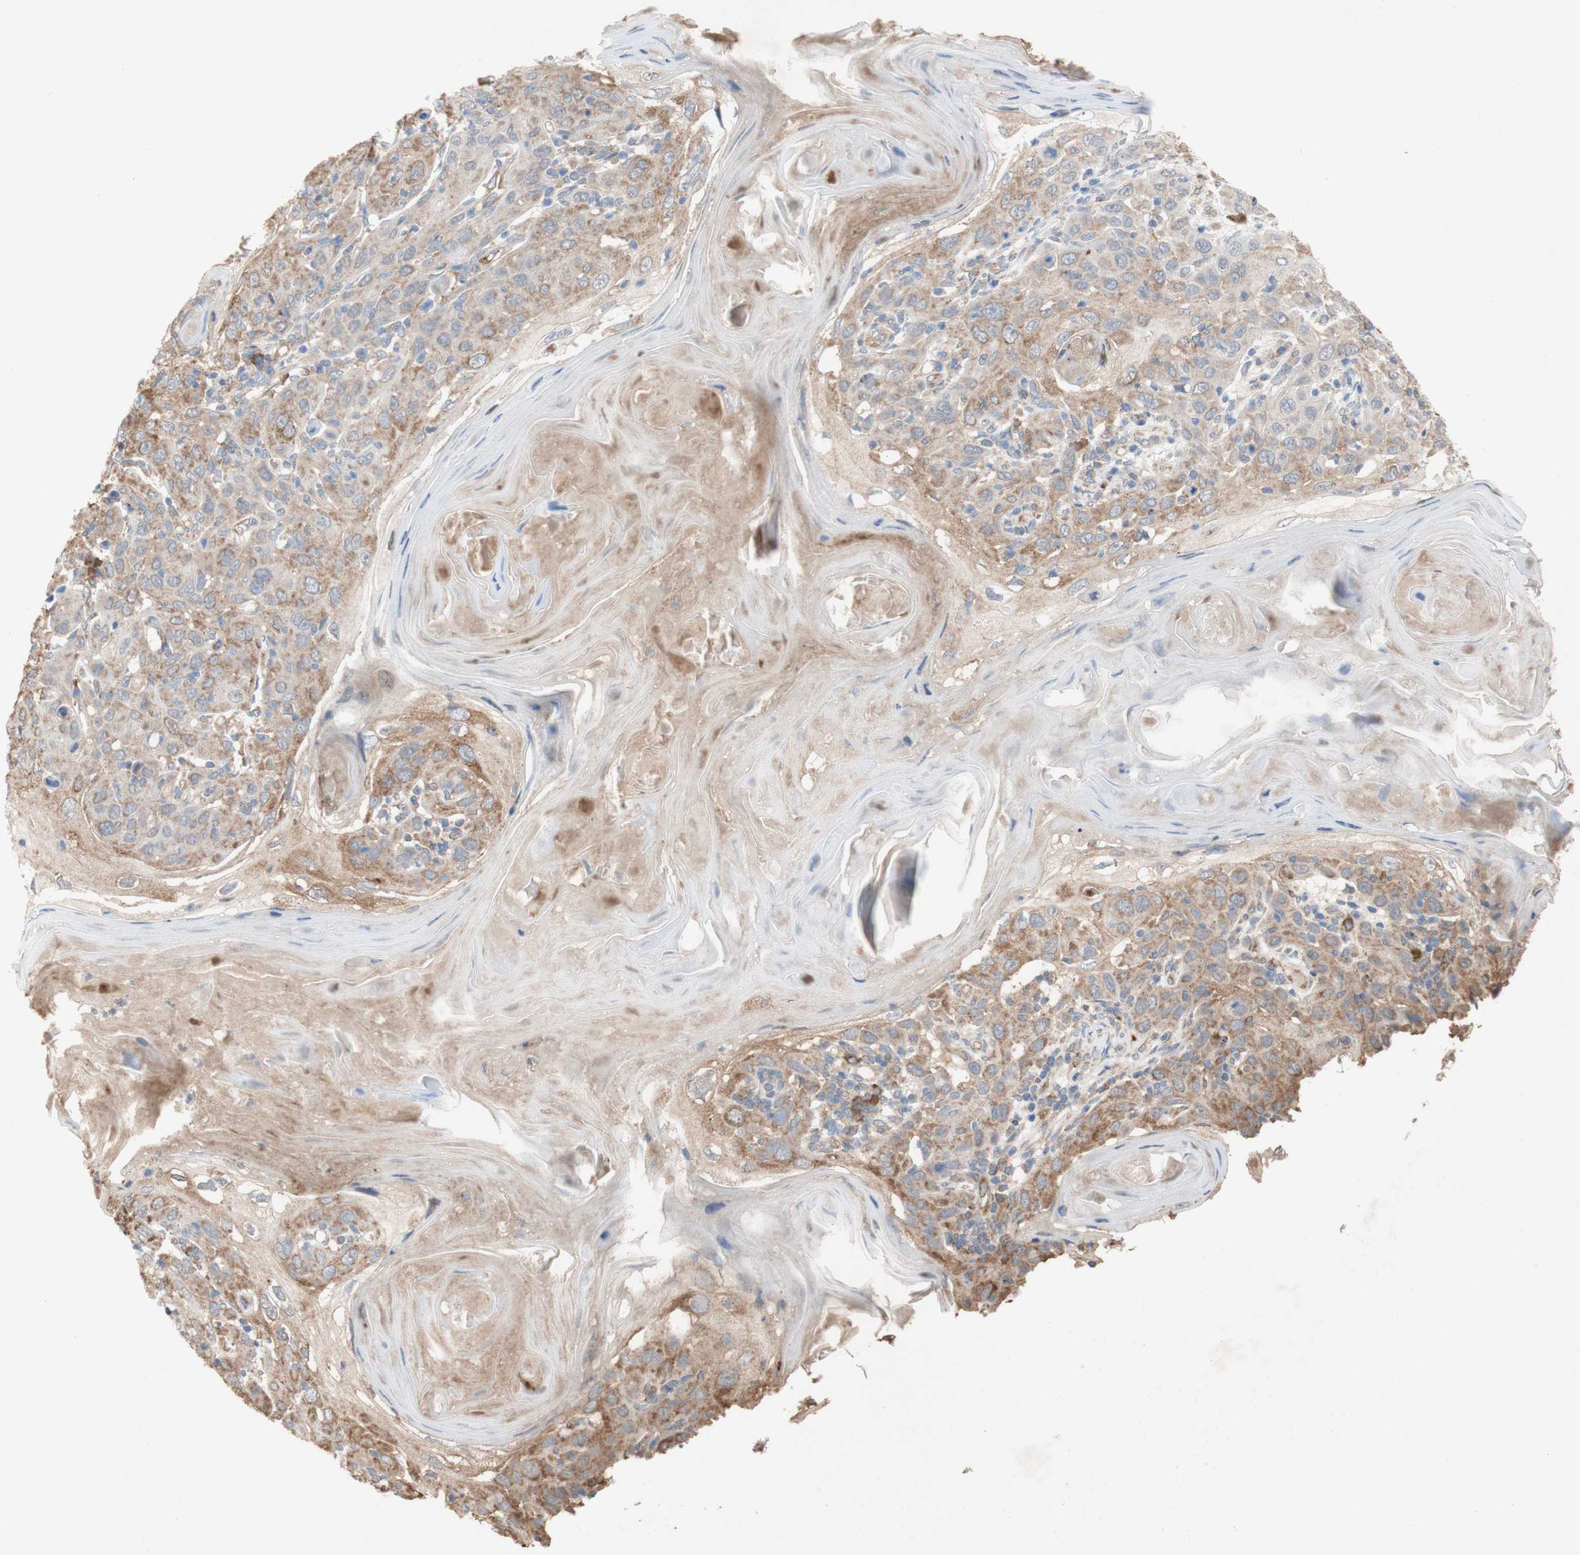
{"staining": {"intensity": "moderate", "quantity": ">75%", "location": "cytoplasmic/membranous"}, "tissue": "skin cancer", "cell_type": "Tumor cells", "image_type": "cancer", "snomed": [{"axis": "morphology", "description": "Squamous cell carcinoma, NOS"}, {"axis": "topography", "description": "Skin"}], "caption": "Tumor cells demonstrate moderate cytoplasmic/membranous expression in about >75% of cells in squamous cell carcinoma (skin).", "gene": "PDGFB", "patient": {"sex": "female", "age": 88}}